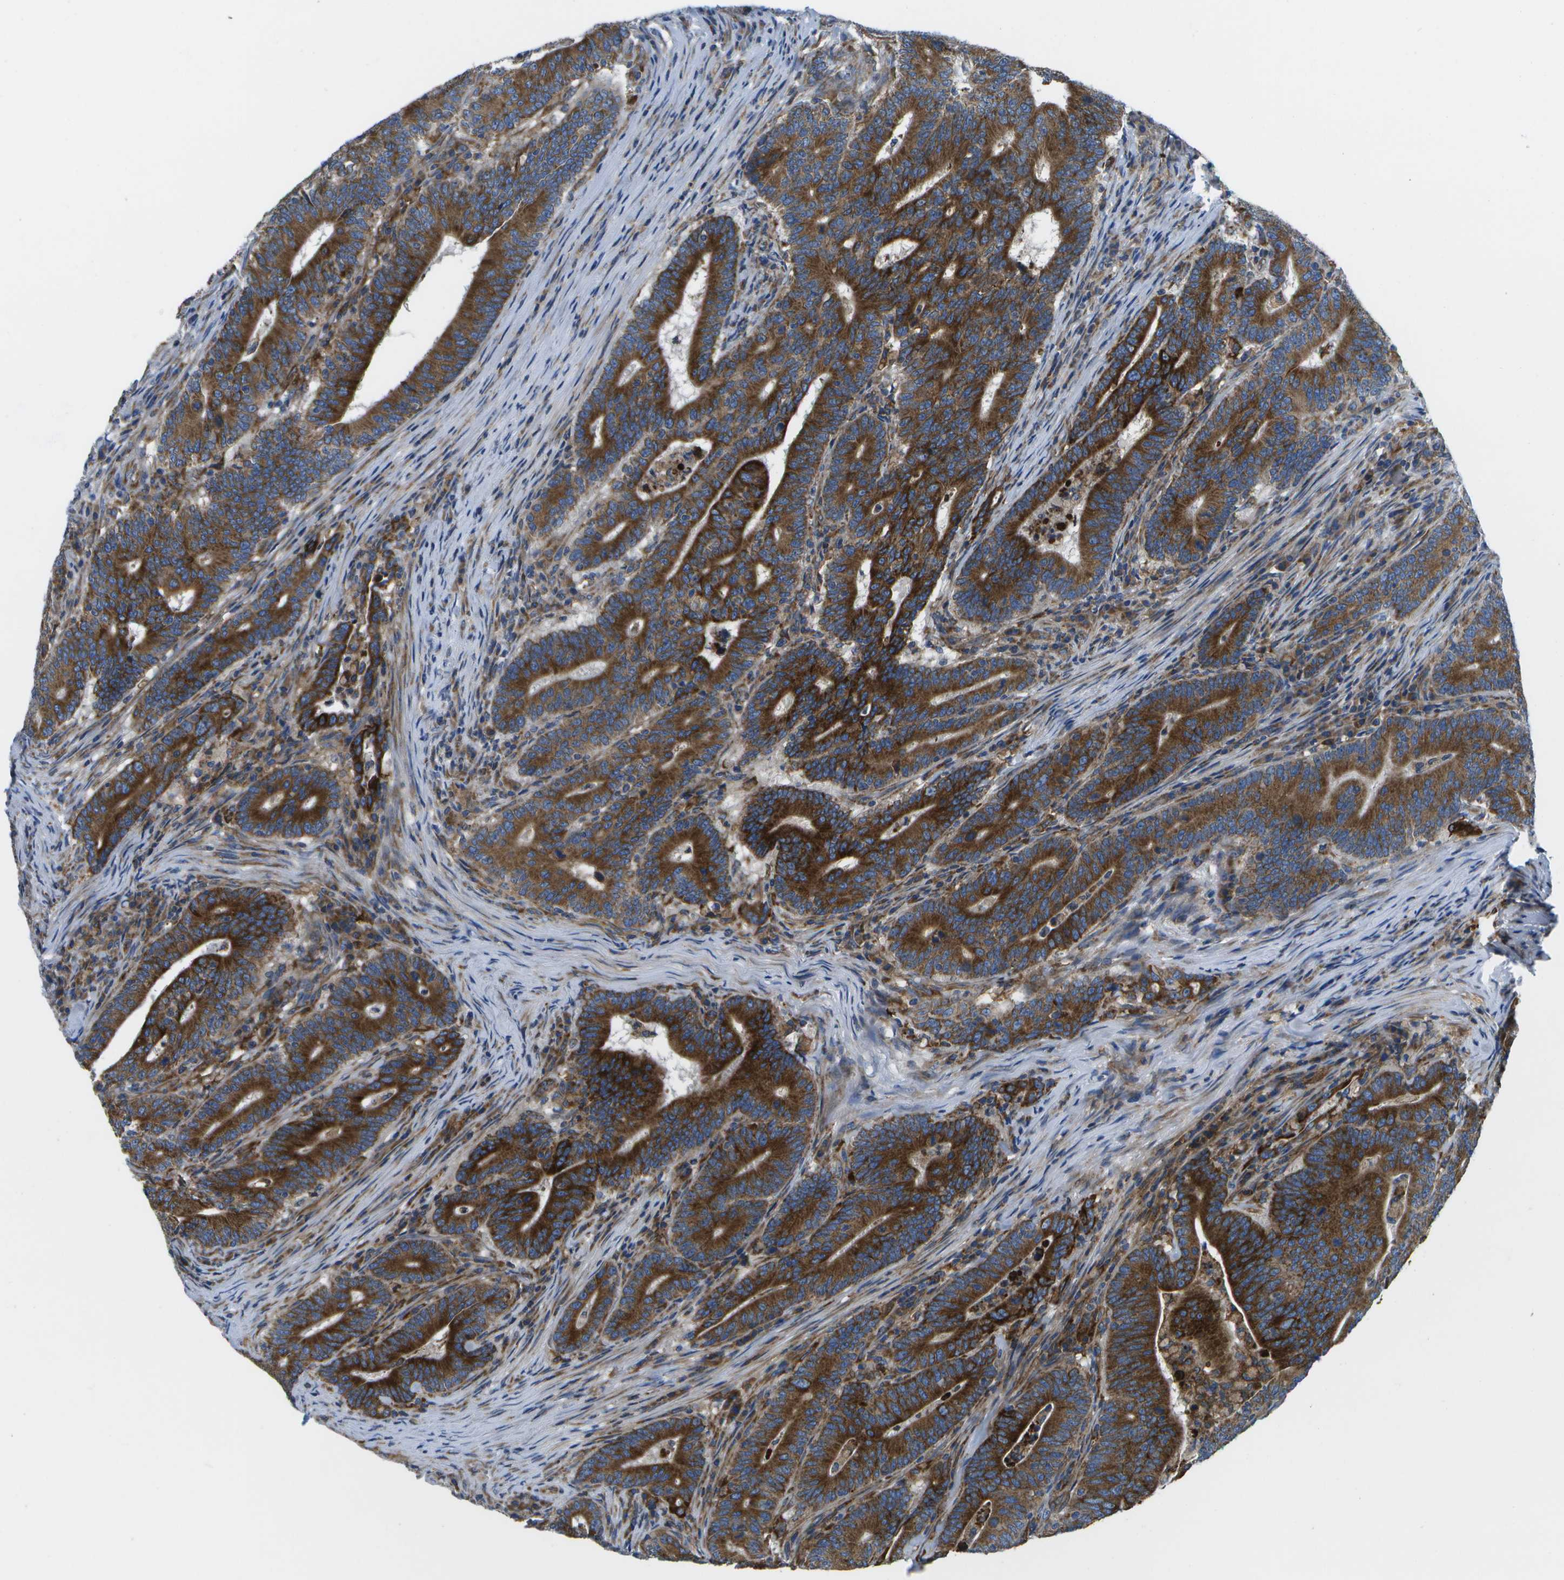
{"staining": {"intensity": "strong", "quantity": ">75%", "location": "cytoplasmic/membranous"}, "tissue": "colorectal cancer", "cell_type": "Tumor cells", "image_type": "cancer", "snomed": [{"axis": "morphology", "description": "Normal tissue, NOS"}, {"axis": "morphology", "description": "Adenocarcinoma, NOS"}, {"axis": "topography", "description": "Colon"}], "caption": "Human adenocarcinoma (colorectal) stained with a protein marker demonstrates strong staining in tumor cells.", "gene": "GDF5", "patient": {"sex": "female", "age": 66}}